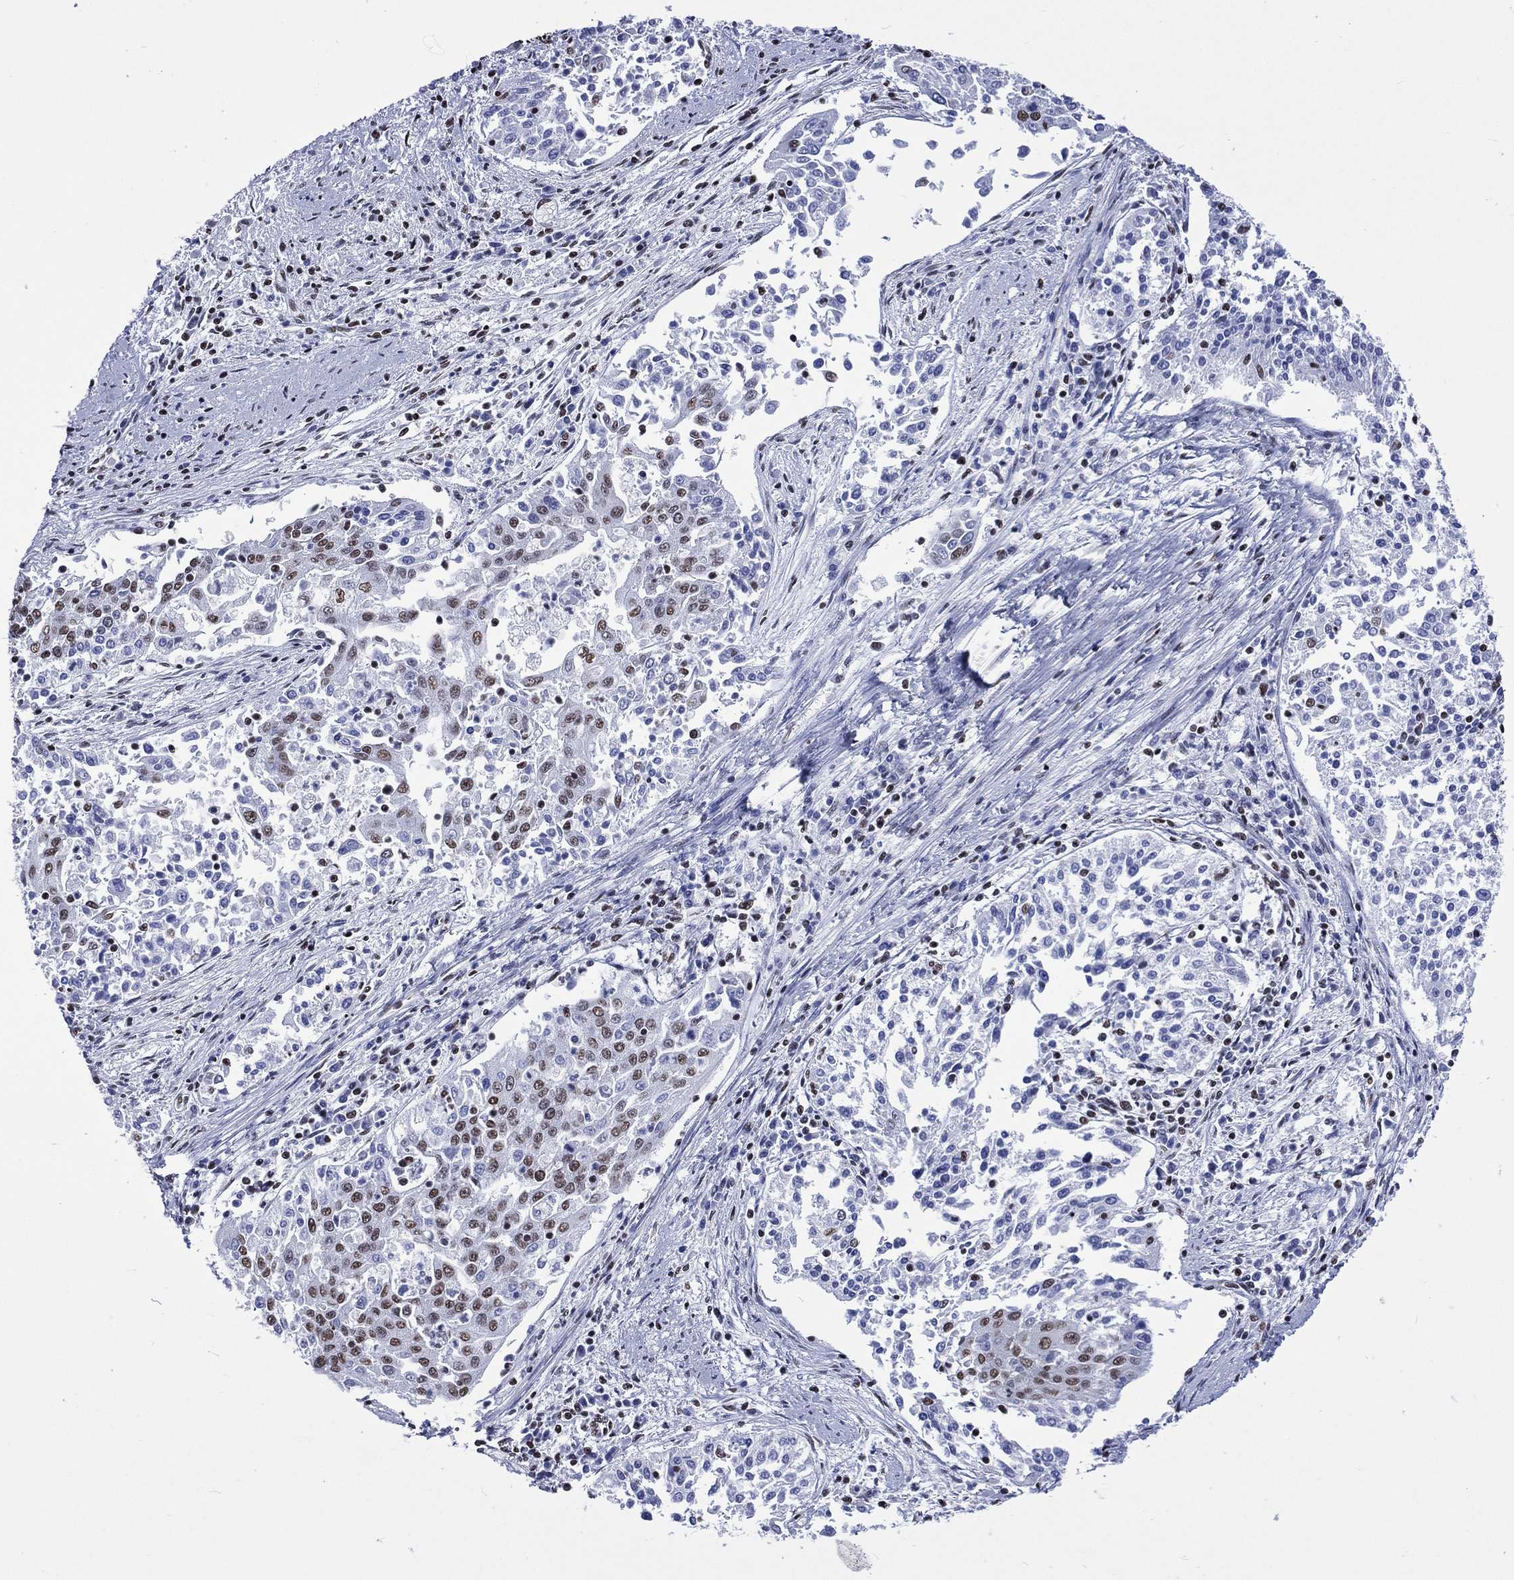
{"staining": {"intensity": "moderate", "quantity": "<25%", "location": "nuclear"}, "tissue": "cervical cancer", "cell_type": "Tumor cells", "image_type": "cancer", "snomed": [{"axis": "morphology", "description": "Squamous cell carcinoma, NOS"}, {"axis": "topography", "description": "Cervix"}], "caption": "IHC photomicrograph of neoplastic tissue: human cervical cancer (squamous cell carcinoma) stained using immunohistochemistry (IHC) shows low levels of moderate protein expression localized specifically in the nuclear of tumor cells, appearing as a nuclear brown color.", "gene": "RETREG2", "patient": {"sex": "female", "age": 41}}